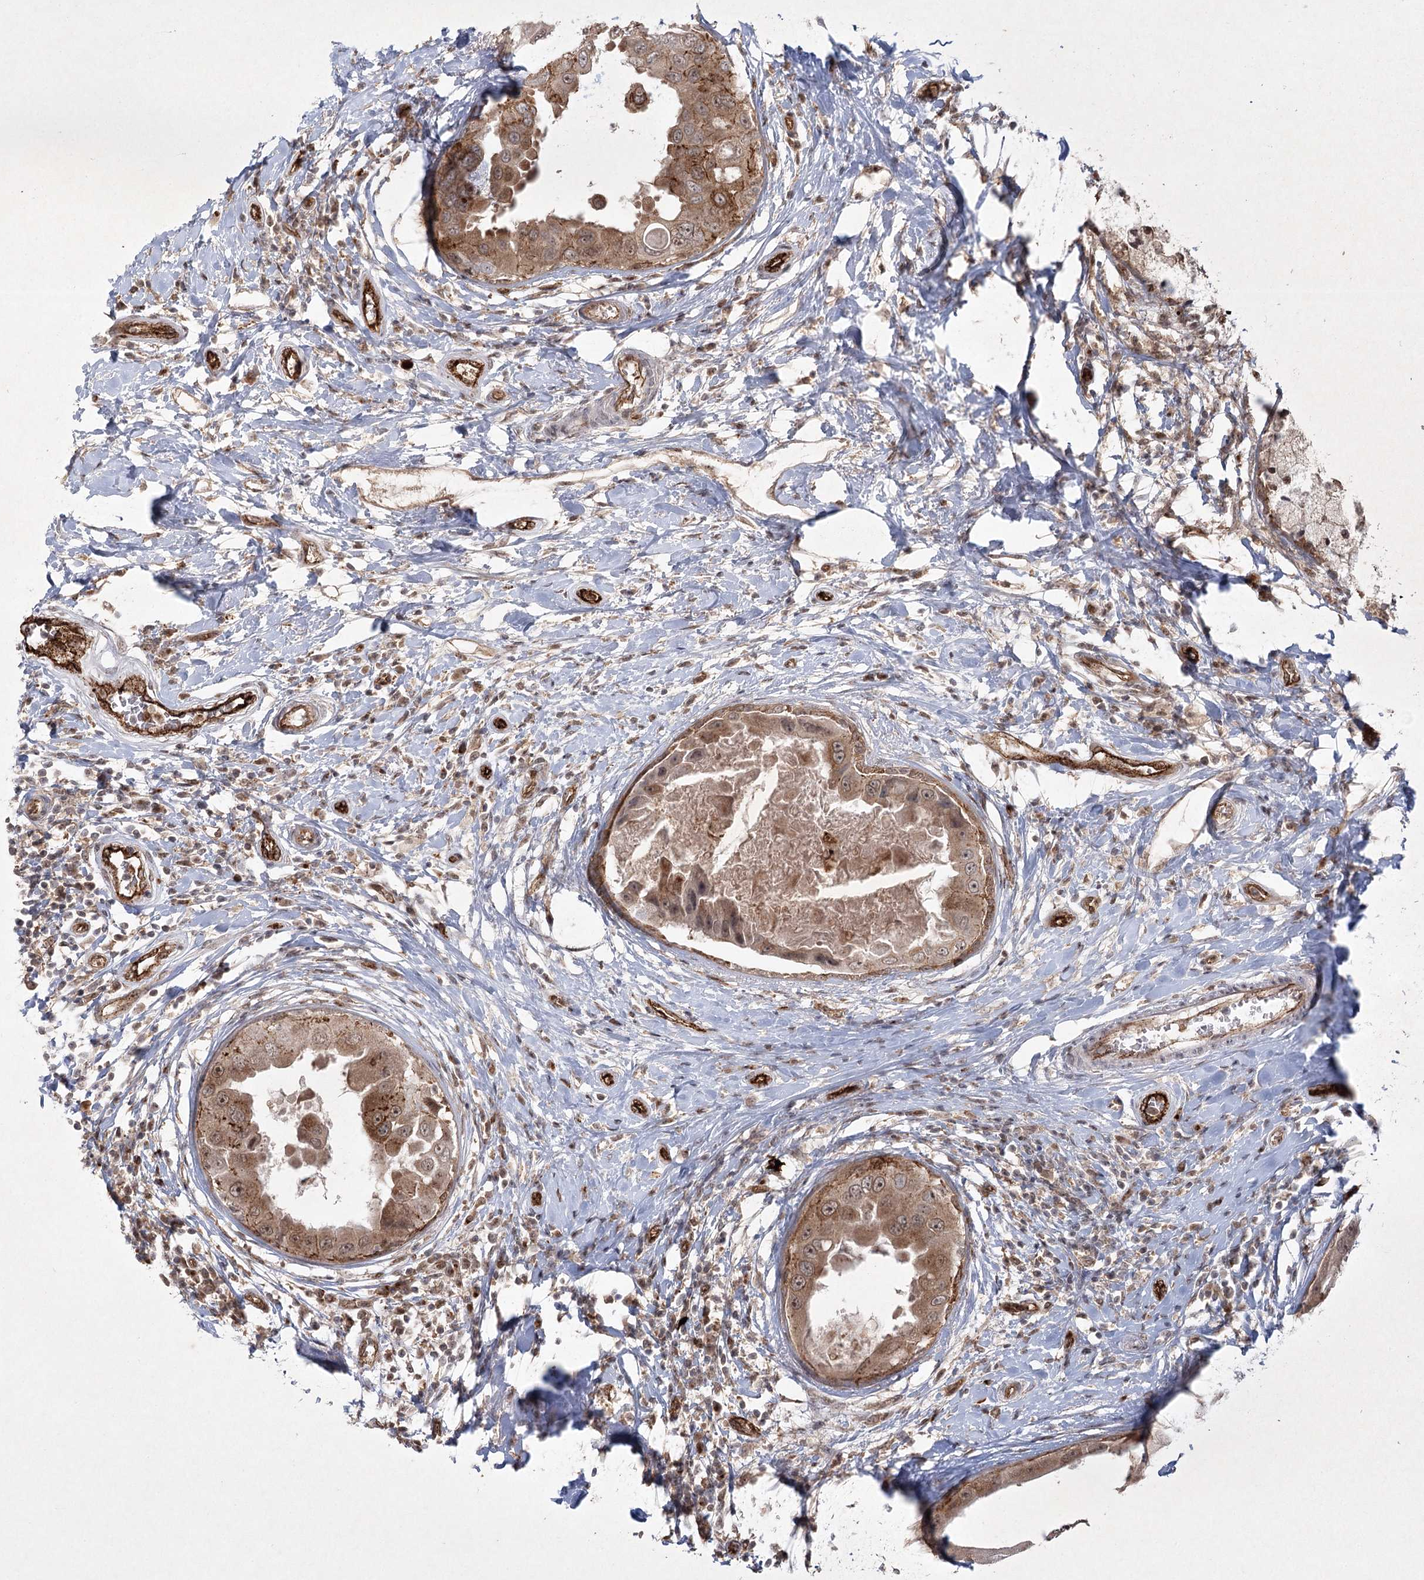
{"staining": {"intensity": "moderate", "quantity": ">75%", "location": "cytoplasmic/membranous"}, "tissue": "breast cancer", "cell_type": "Tumor cells", "image_type": "cancer", "snomed": [{"axis": "morphology", "description": "Duct carcinoma"}, {"axis": "topography", "description": "Breast"}], "caption": "Brown immunohistochemical staining in human infiltrating ductal carcinoma (breast) demonstrates moderate cytoplasmic/membranous positivity in approximately >75% of tumor cells.", "gene": "ARHGAP31", "patient": {"sex": "female", "age": 27}}